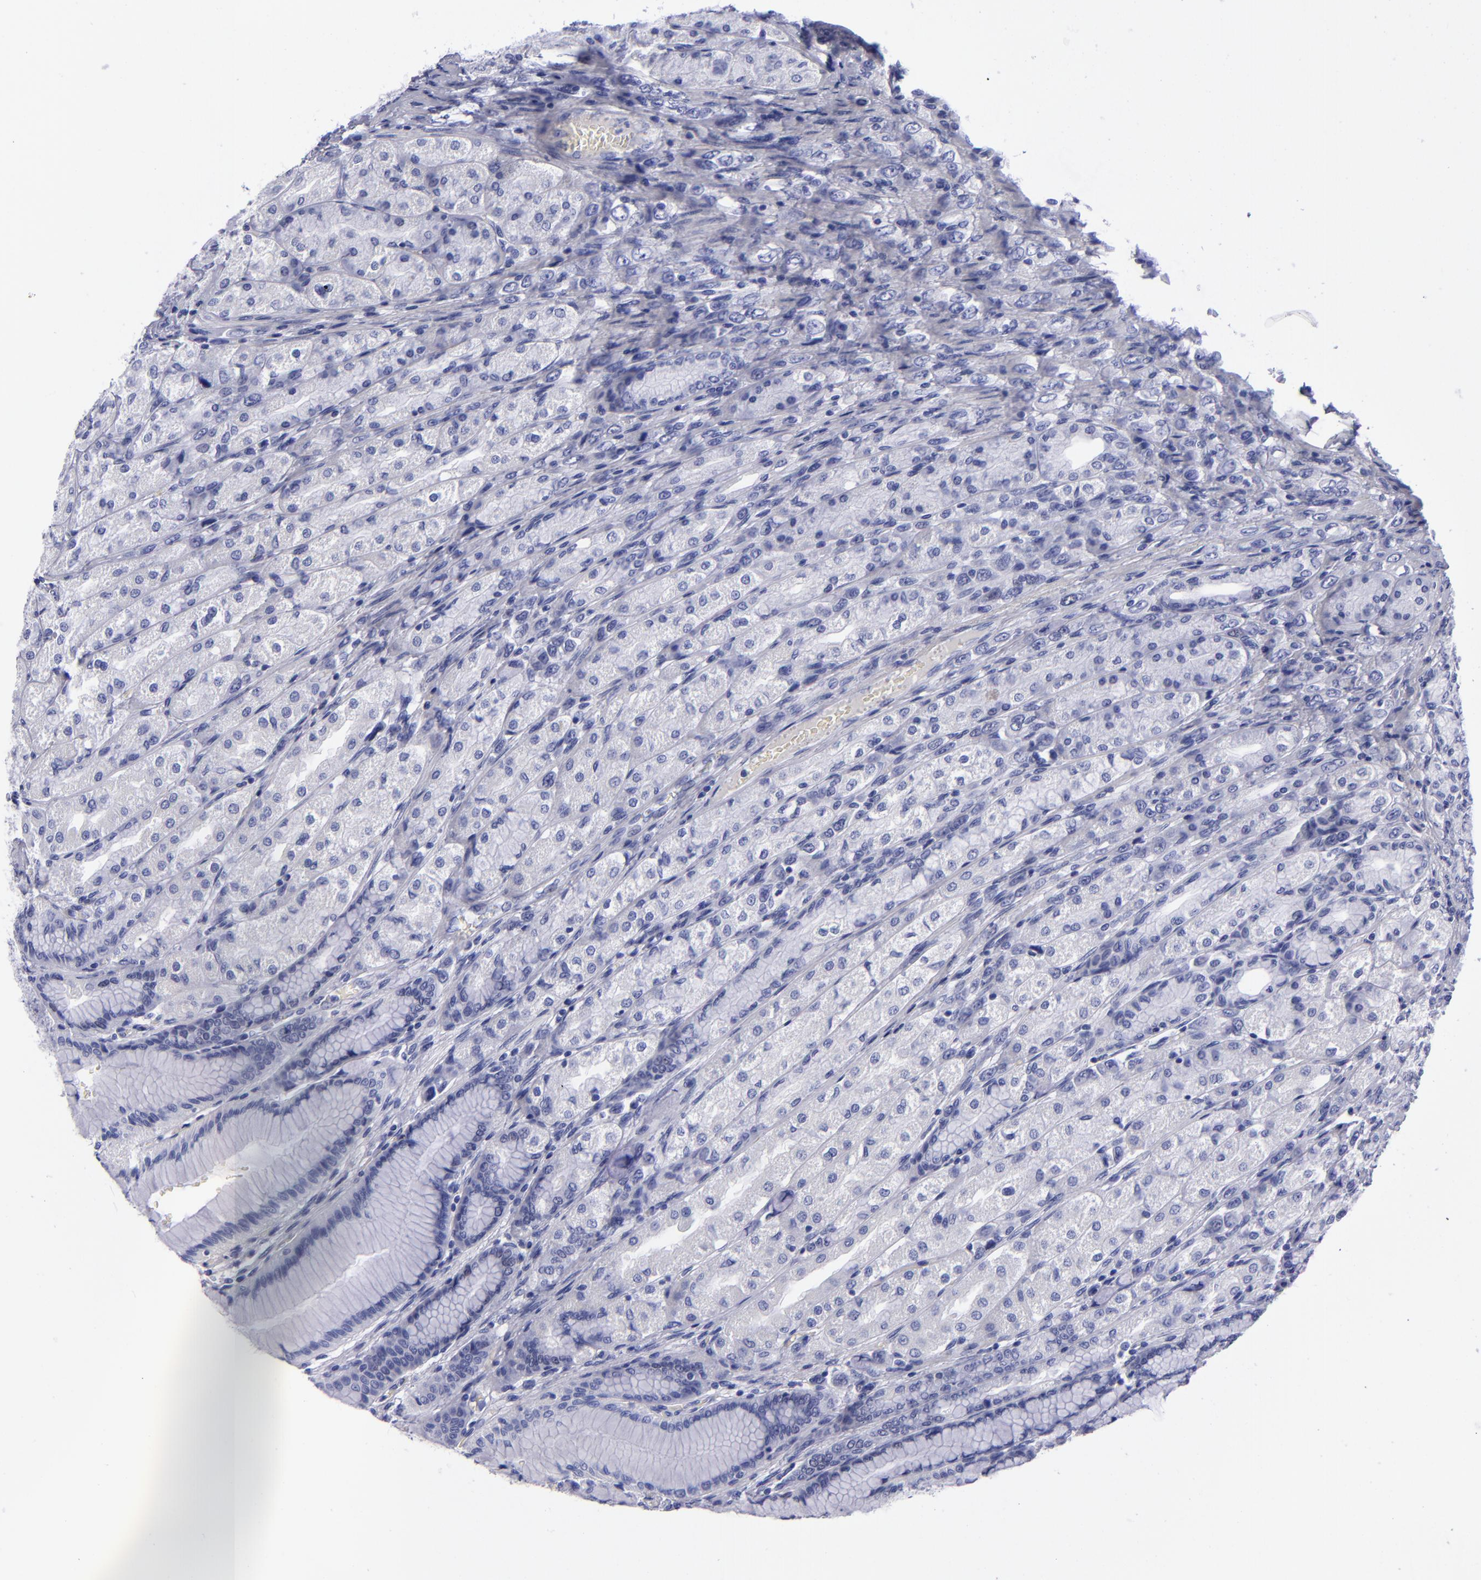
{"staining": {"intensity": "moderate", "quantity": "25%-75%", "location": "nuclear"}, "tissue": "stomach", "cell_type": "Glandular cells", "image_type": "normal", "snomed": [{"axis": "morphology", "description": "Normal tissue, NOS"}, {"axis": "morphology", "description": "Adenocarcinoma, NOS"}, {"axis": "topography", "description": "Stomach"}, {"axis": "topography", "description": "Stomach, lower"}], "caption": "The photomicrograph shows immunohistochemical staining of unremarkable stomach. There is moderate nuclear positivity is appreciated in about 25%-75% of glandular cells.", "gene": "MCM7", "patient": {"sex": "female", "age": 65}}